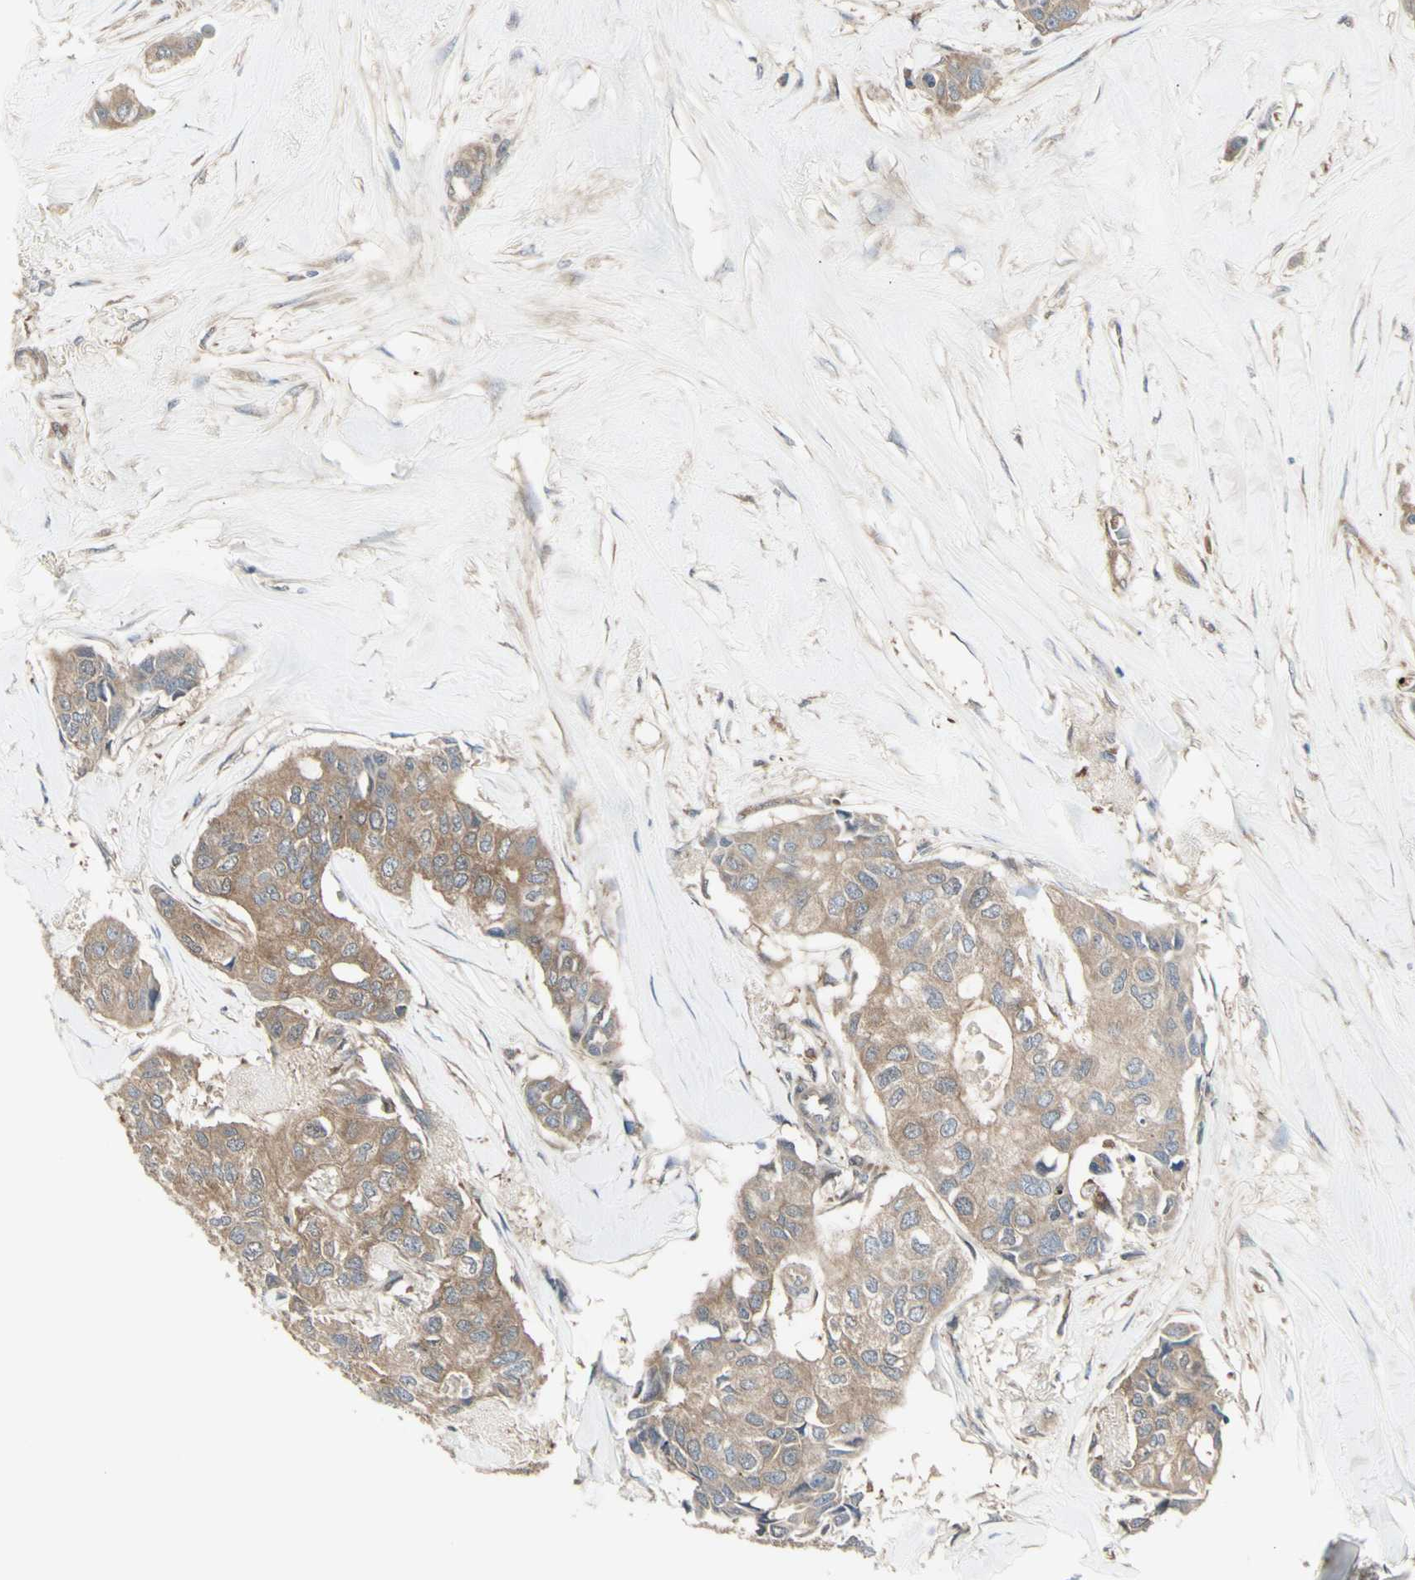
{"staining": {"intensity": "moderate", "quantity": ">75%", "location": "cytoplasmic/membranous"}, "tissue": "breast cancer", "cell_type": "Tumor cells", "image_type": "cancer", "snomed": [{"axis": "morphology", "description": "Duct carcinoma"}, {"axis": "topography", "description": "Breast"}], "caption": "Immunohistochemistry image of human infiltrating ductal carcinoma (breast) stained for a protein (brown), which demonstrates medium levels of moderate cytoplasmic/membranous staining in approximately >75% of tumor cells.", "gene": "CHURC1-FNTB", "patient": {"sex": "female", "age": 80}}